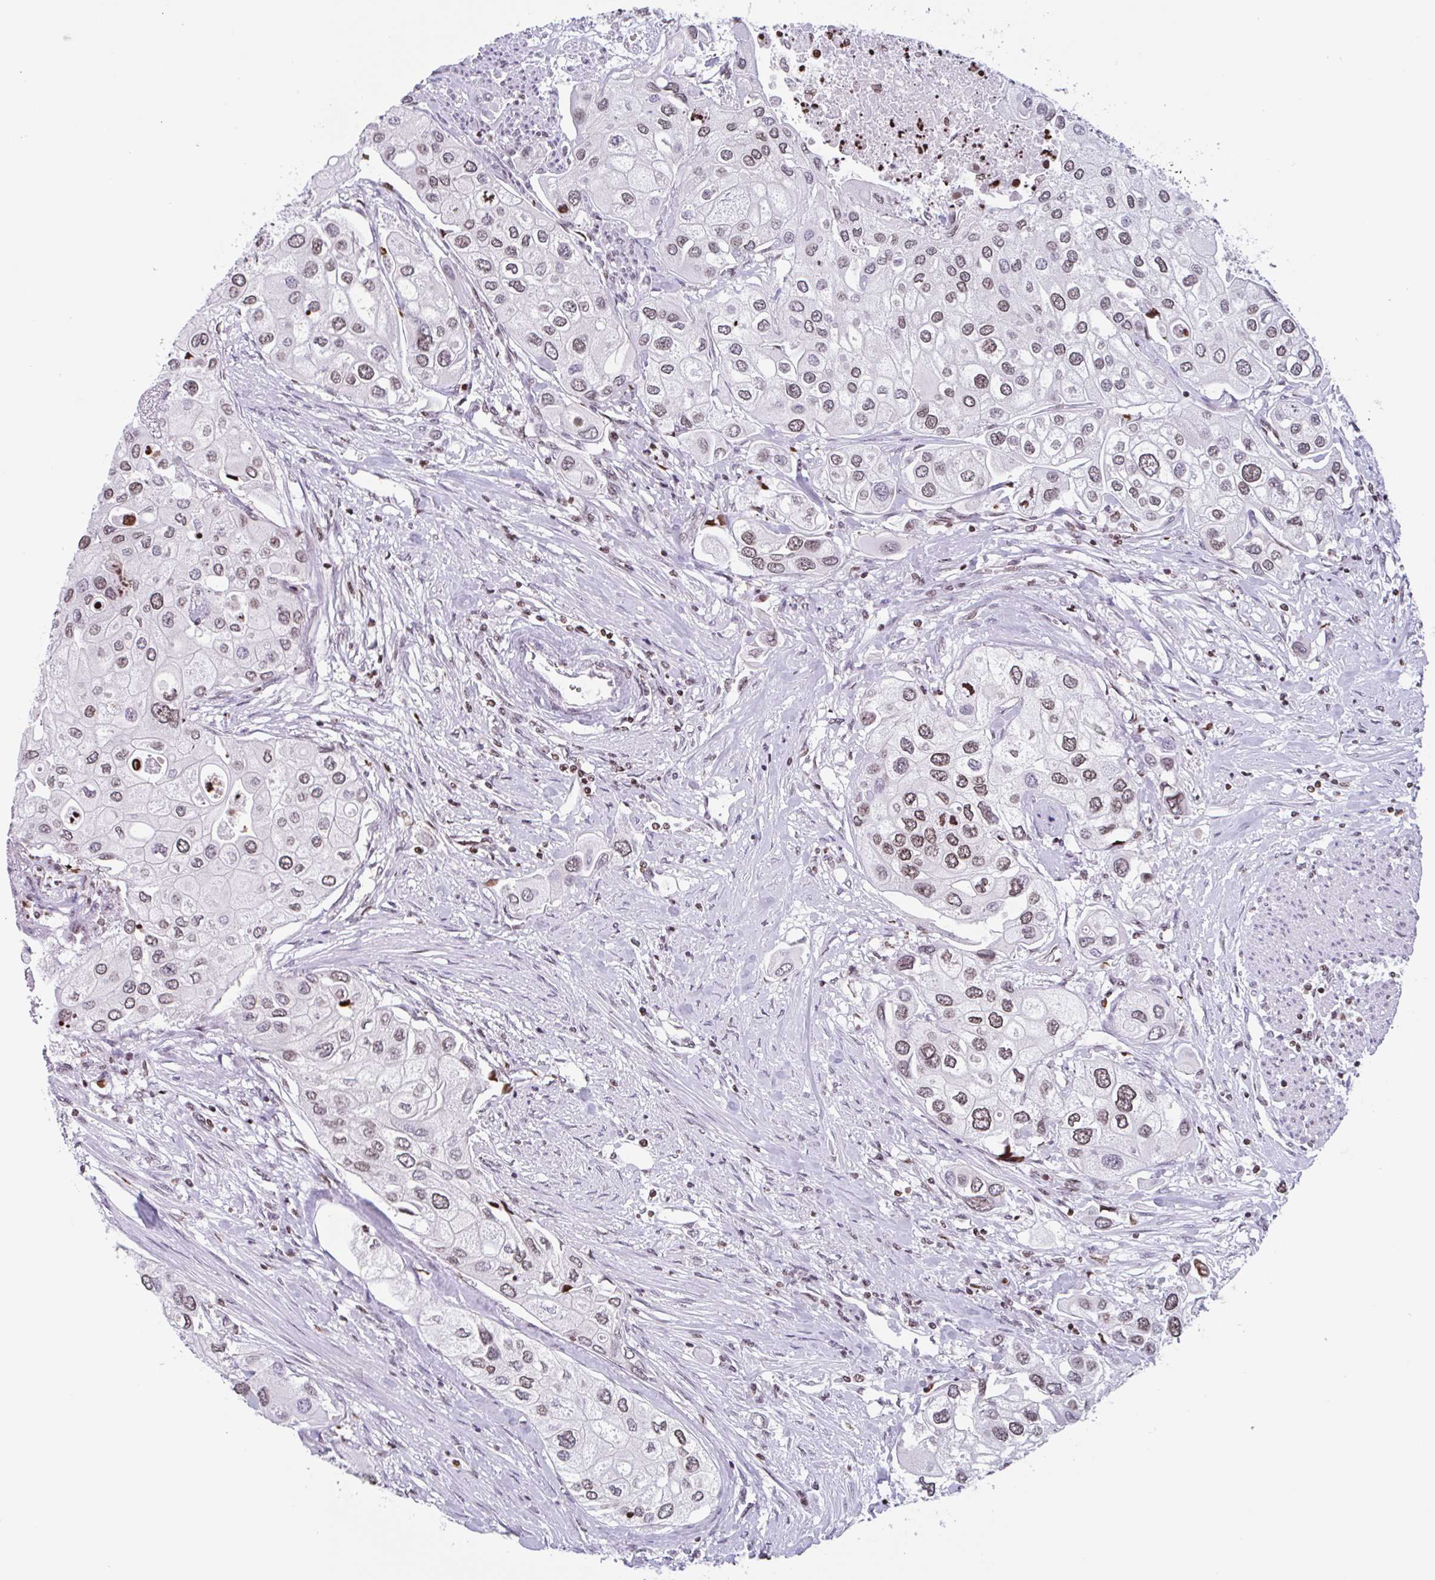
{"staining": {"intensity": "moderate", "quantity": ">75%", "location": "nuclear"}, "tissue": "urothelial cancer", "cell_type": "Tumor cells", "image_type": "cancer", "snomed": [{"axis": "morphology", "description": "Urothelial carcinoma, High grade"}, {"axis": "topography", "description": "Urinary bladder"}], "caption": "Protein analysis of urothelial carcinoma (high-grade) tissue displays moderate nuclear positivity in approximately >75% of tumor cells. The staining is performed using DAB (3,3'-diaminobenzidine) brown chromogen to label protein expression. The nuclei are counter-stained blue using hematoxylin.", "gene": "NOL6", "patient": {"sex": "male", "age": 64}}